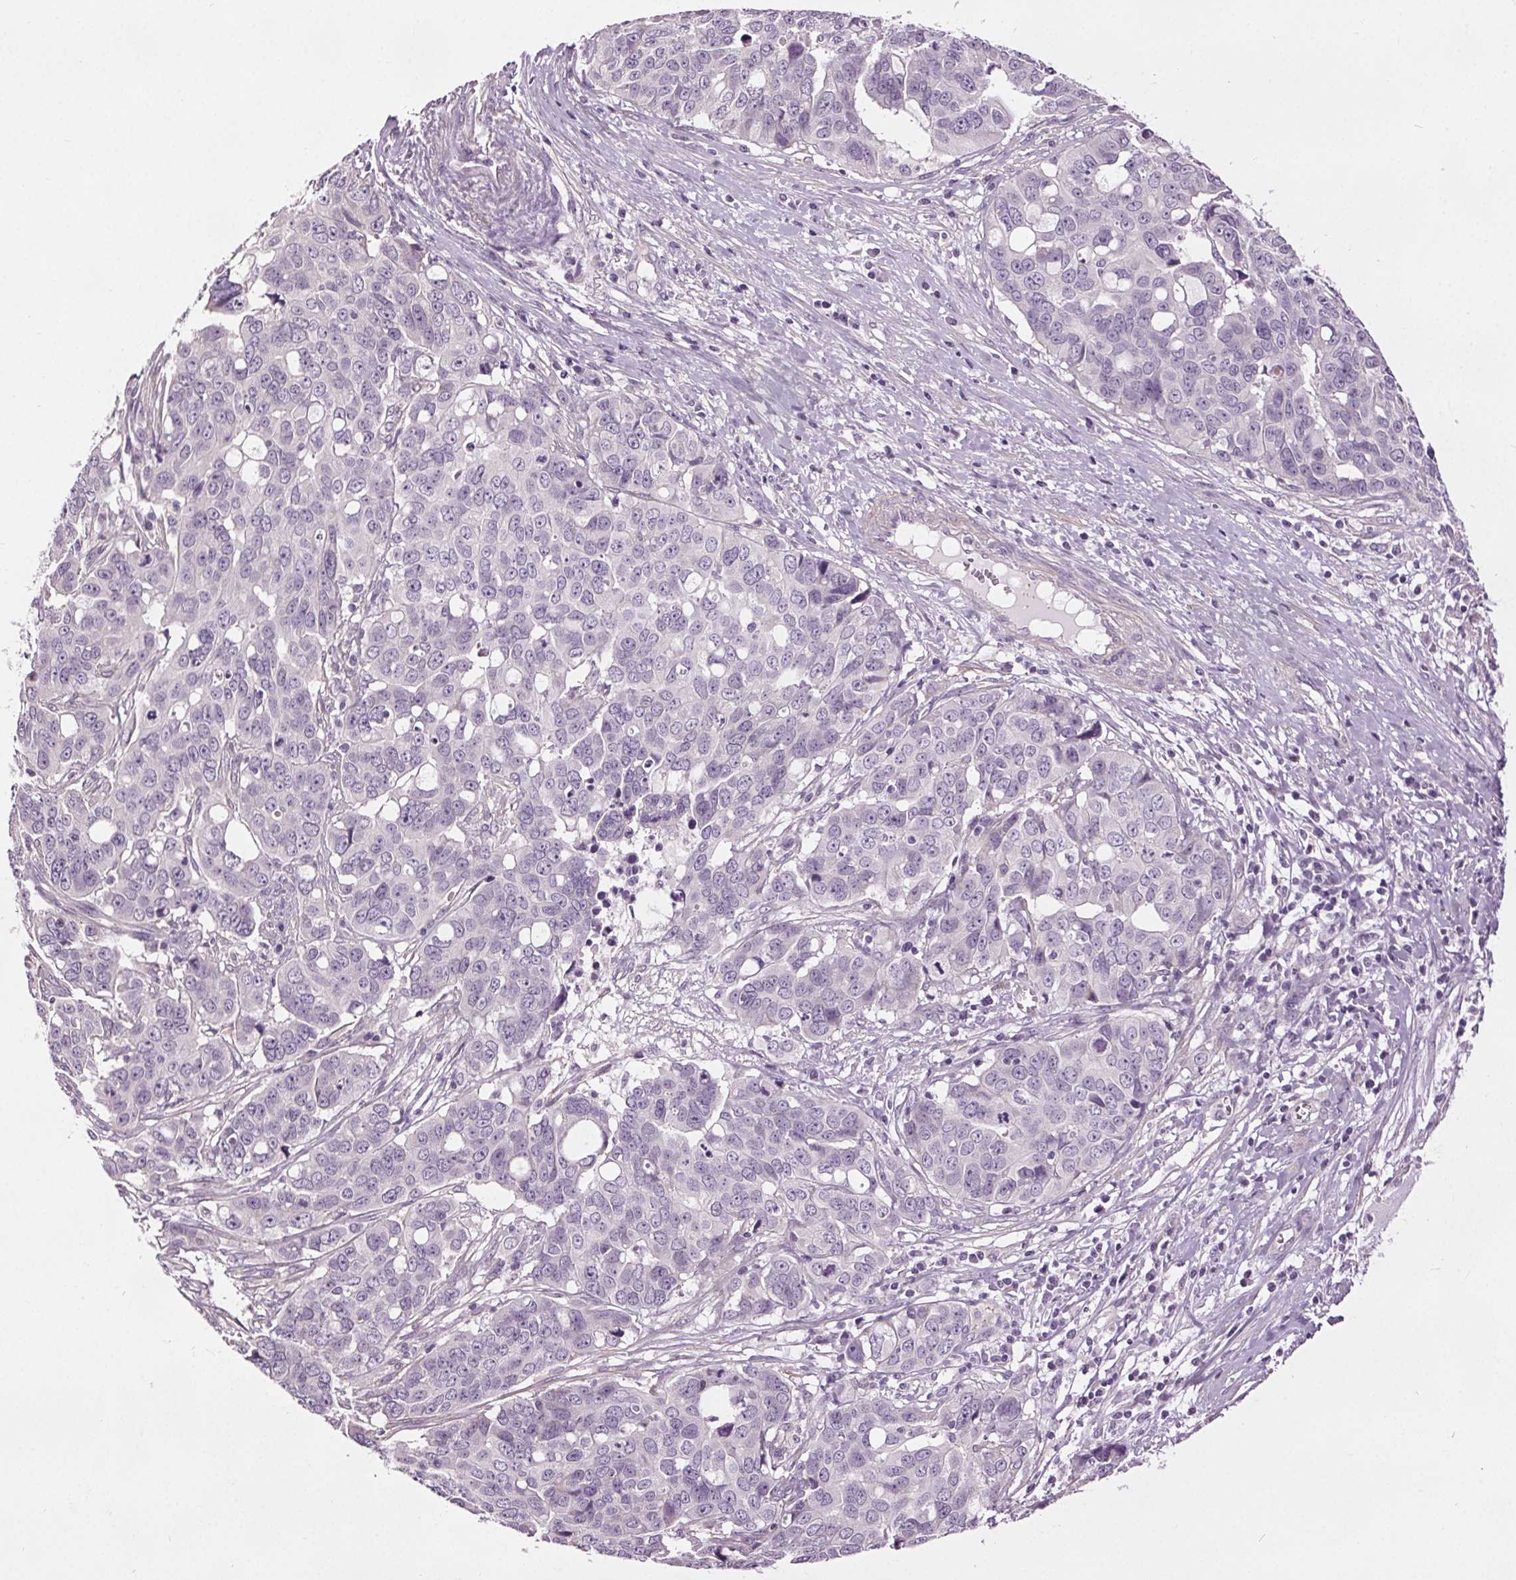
{"staining": {"intensity": "negative", "quantity": "none", "location": "none"}, "tissue": "ovarian cancer", "cell_type": "Tumor cells", "image_type": "cancer", "snomed": [{"axis": "morphology", "description": "Carcinoma, endometroid"}, {"axis": "topography", "description": "Ovary"}], "caption": "DAB (3,3'-diaminobenzidine) immunohistochemical staining of ovarian cancer (endometroid carcinoma) exhibits no significant positivity in tumor cells.", "gene": "RASA1", "patient": {"sex": "female", "age": 78}}